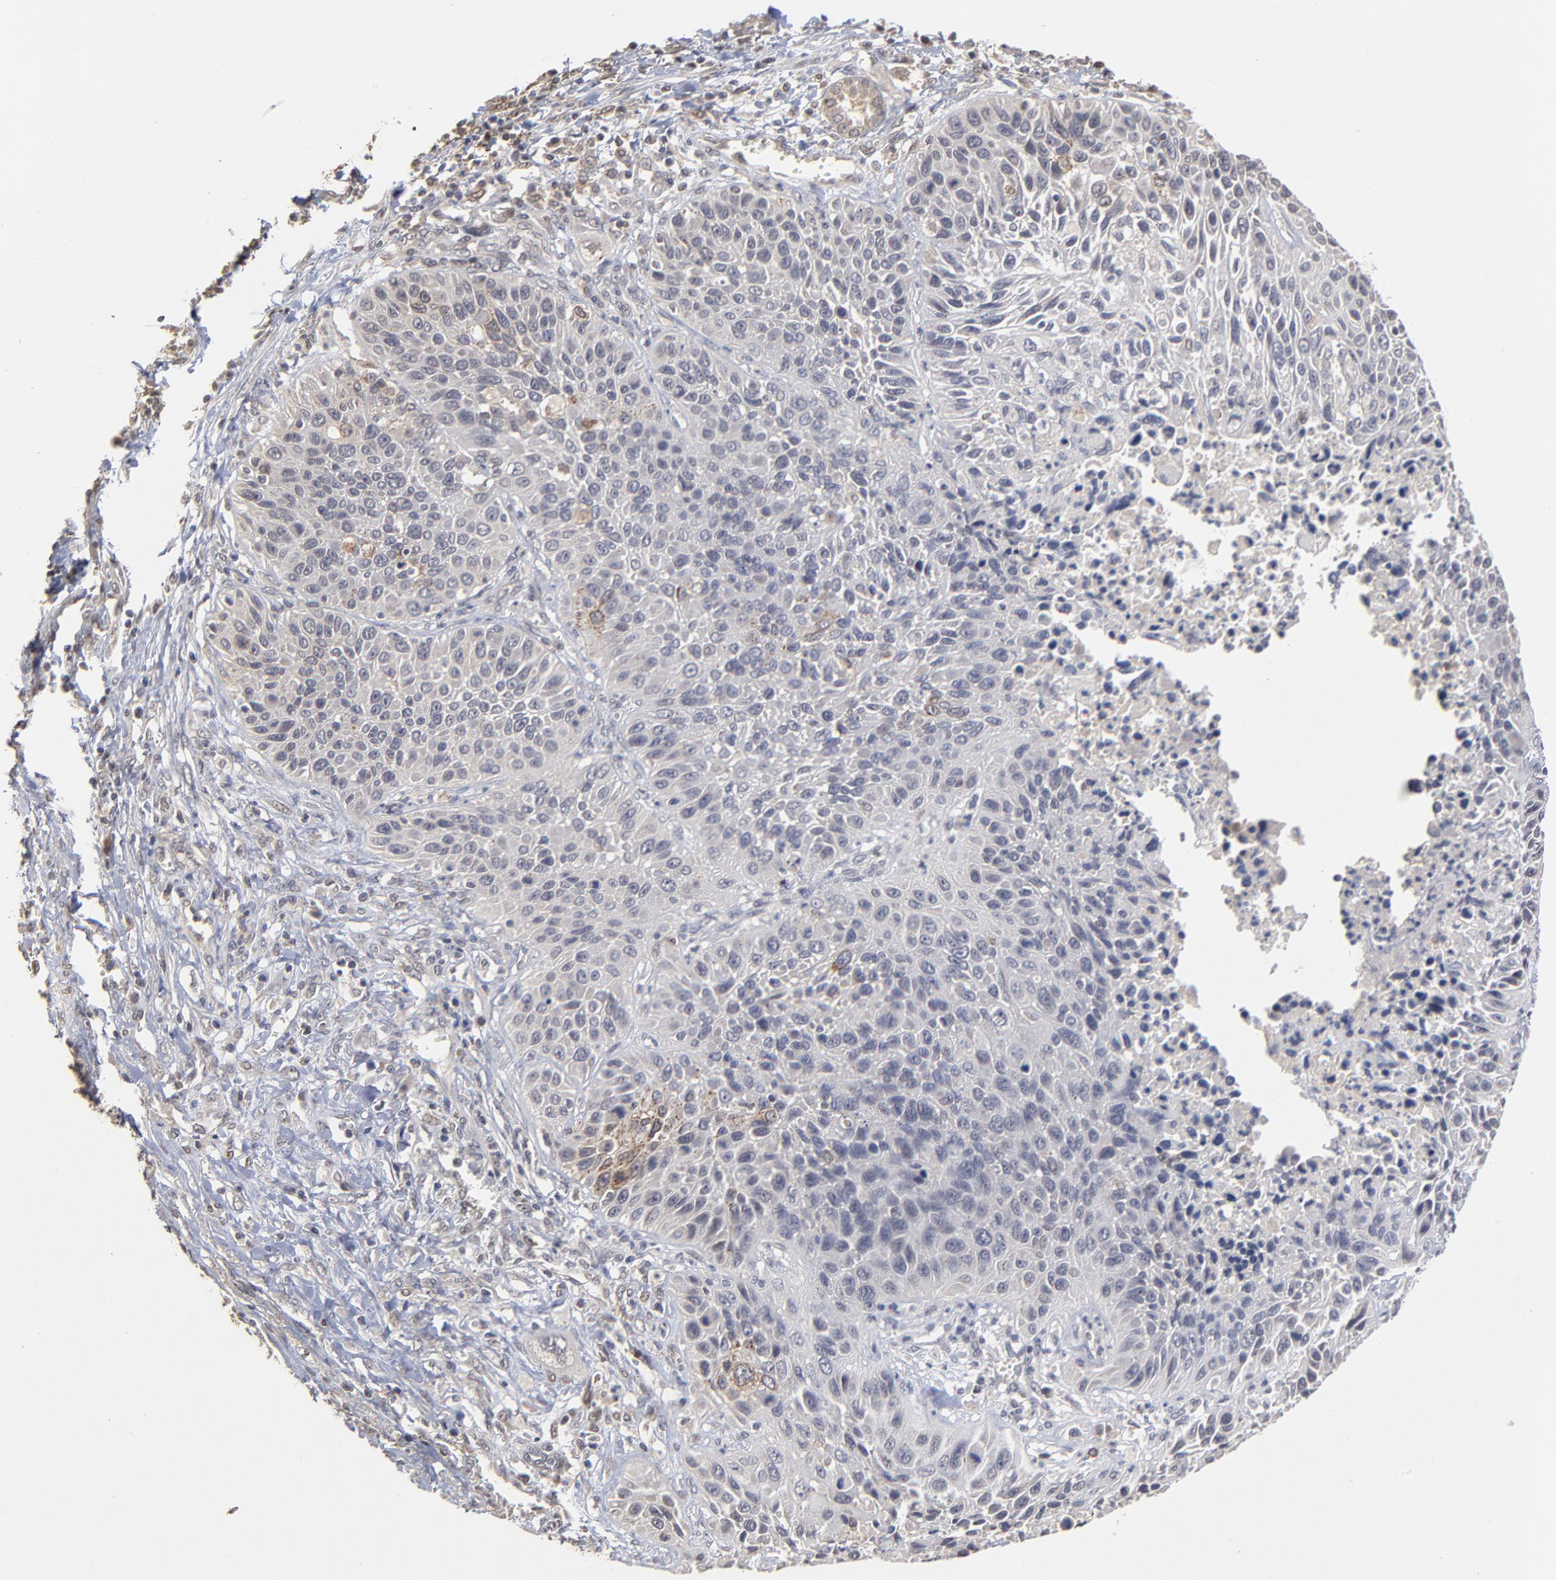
{"staining": {"intensity": "weak", "quantity": "<25%", "location": "cytoplasmic/membranous"}, "tissue": "lung cancer", "cell_type": "Tumor cells", "image_type": "cancer", "snomed": [{"axis": "morphology", "description": "Squamous cell carcinoma, NOS"}, {"axis": "topography", "description": "Lung"}], "caption": "Tumor cells show no significant staining in lung cancer.", "gene": "ASB8", "patient": {"sex": "female", "age": 76}}